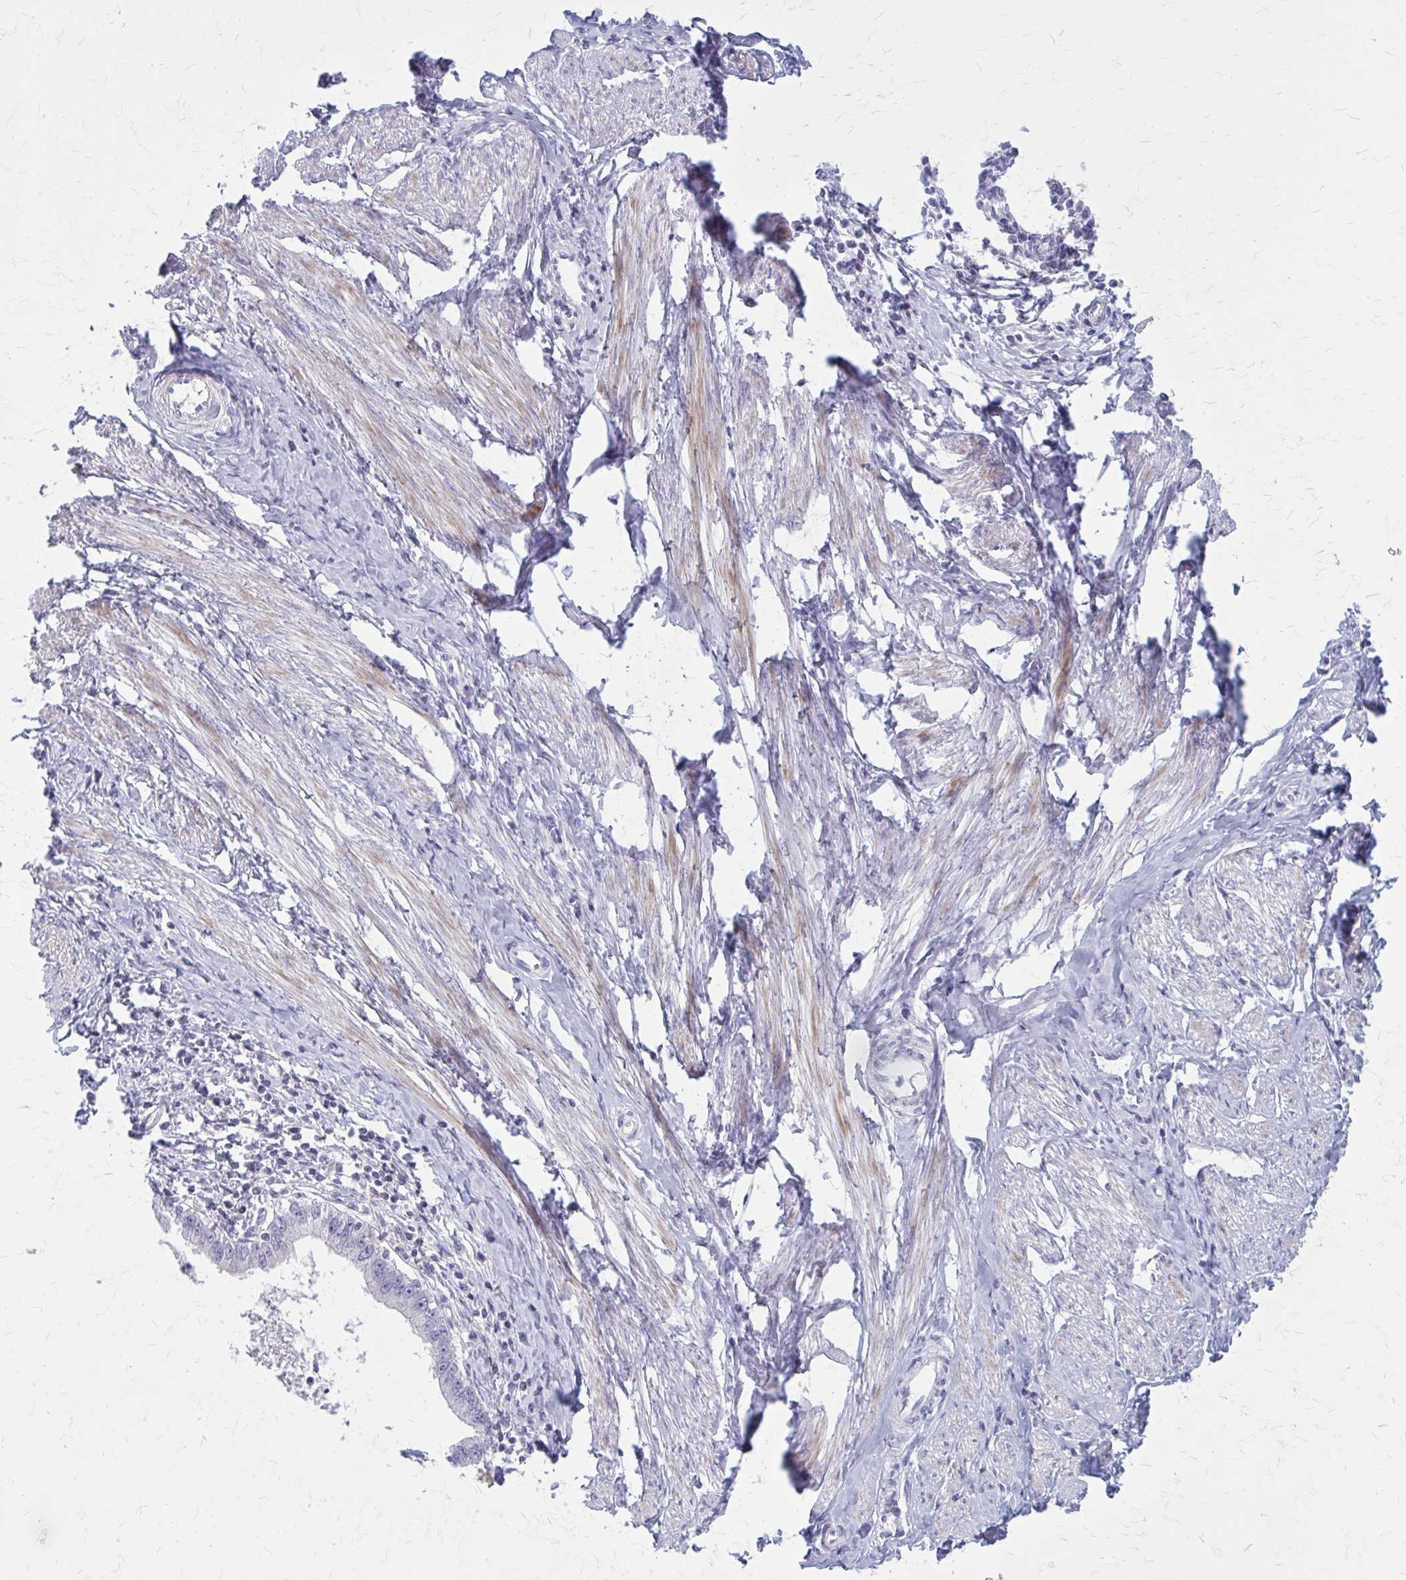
{"staining": {"intensity": "negative", "quantity": "none", "location": "none"}, "tissue": "cervical cancer", "cell_type": "Tumor cells", "image_type": "cancer", "snomed": [{"axis": "morphology", "description": "Adenocarcinoma, NOS"}, {"axis": "topography", "description": "Cervix"}], "caption": "Tumor cells are negative for brown protein staining in adenocarcinoma (cervical).", "gene": "PITPNM1", "patient": {"sex": "female", "age": 36}}